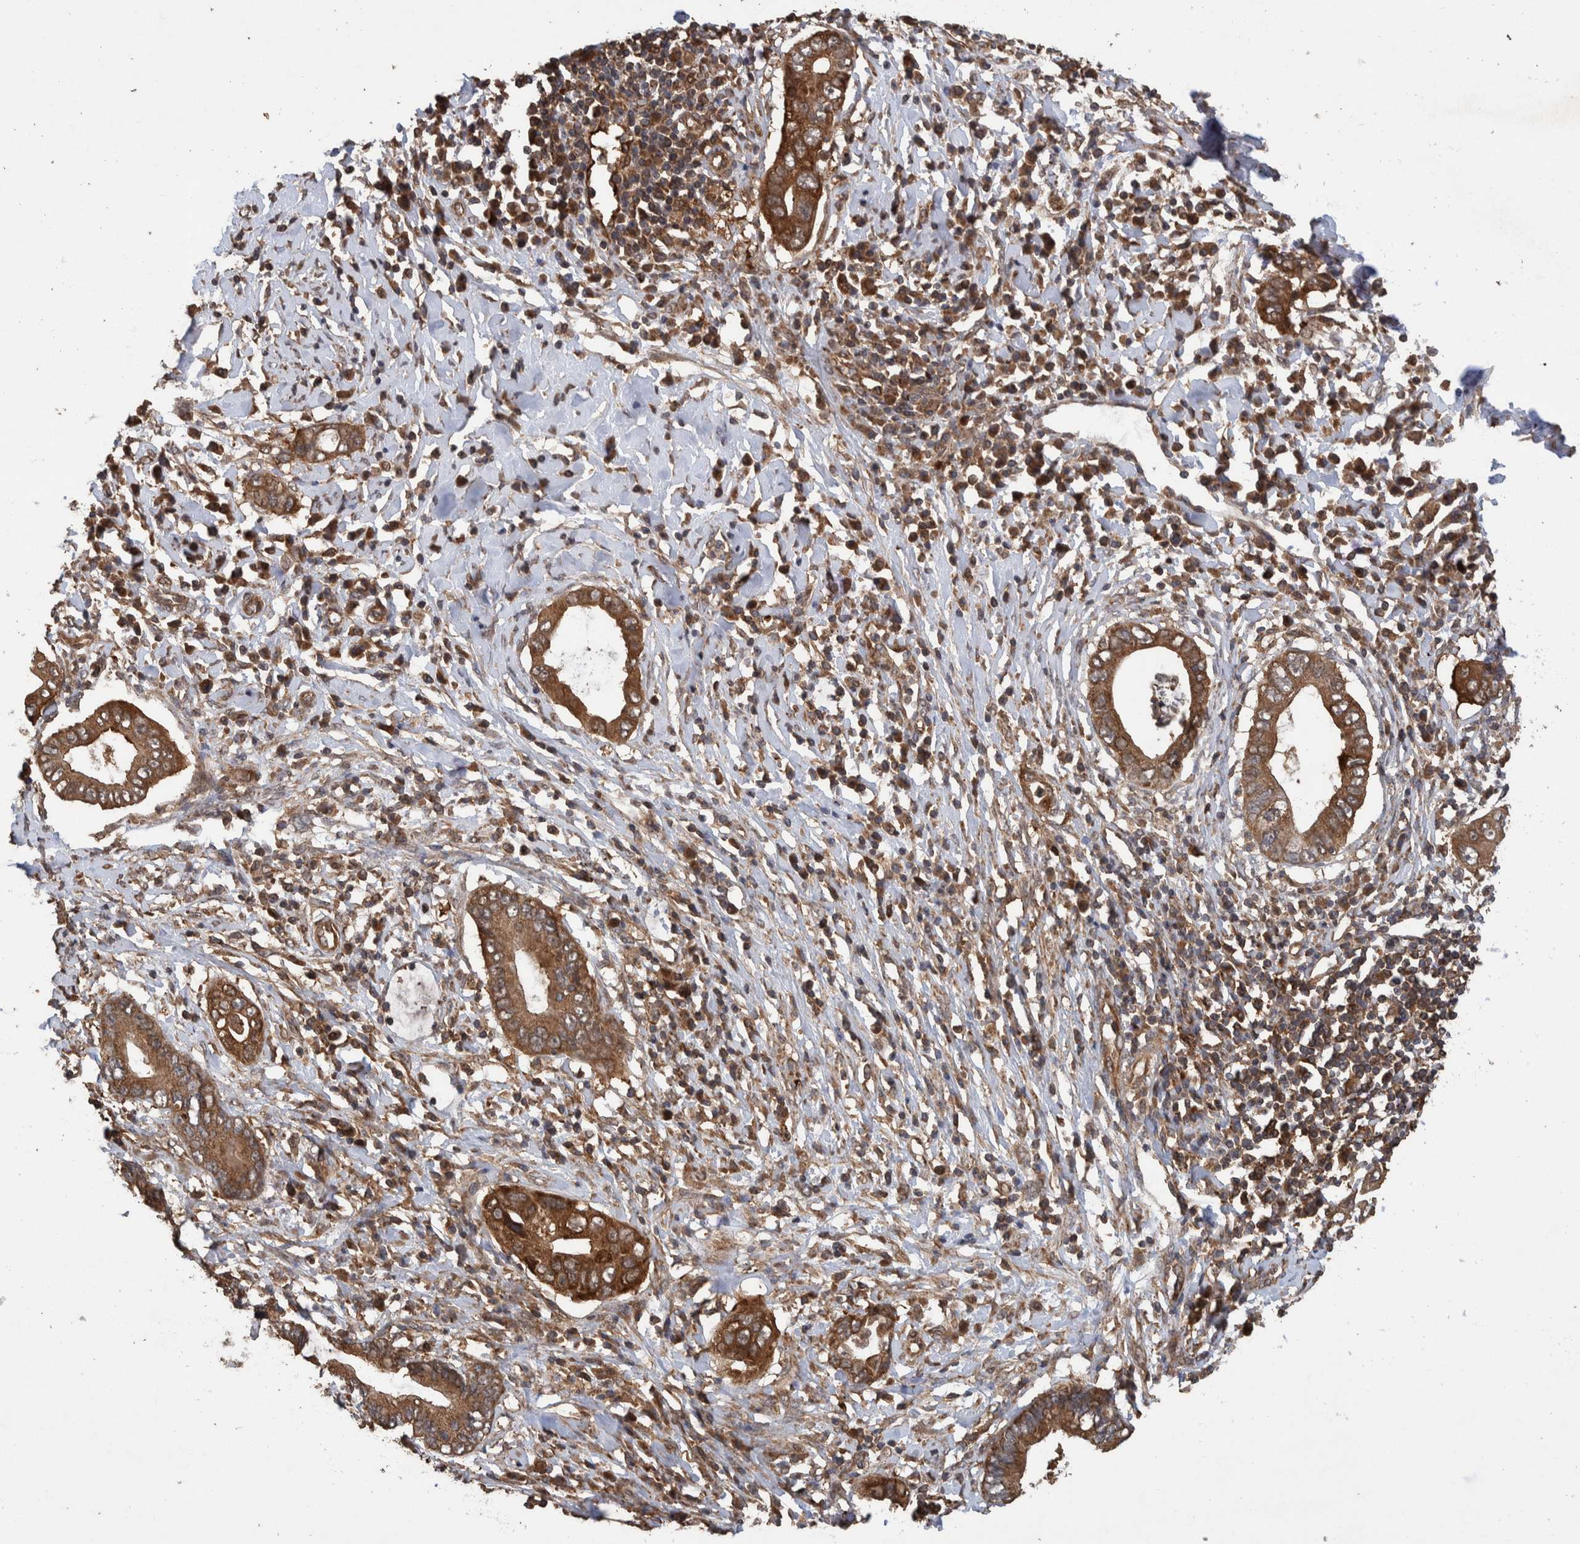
{"staining": {"intensity": "strong", "quantity": ">75%", "location": "cytoplasmic/membranous"}, "tissue": "cervical cancer", "cell_type": "Tumor cells", "image_type": "cancer", "snomed": [{"axis": "morphology", "description": "Adenocarcinoma, NOS"}, {"axis": "topography", "description": "Cervix"}], "caption": "The immunohistochemical stain highlights strong cytoplasmic/membranous expression in tumor cells of cervical cancer (adenocarcinoma) tissue. The protein is stained brown, and the nuclei are stained in blue (DAB (3,3'-diaminobenzidine) IHC with brightfield microscopy, high magnification).", "gene": "TRIM16", "patient": {"sex": "female", "age": 44}}